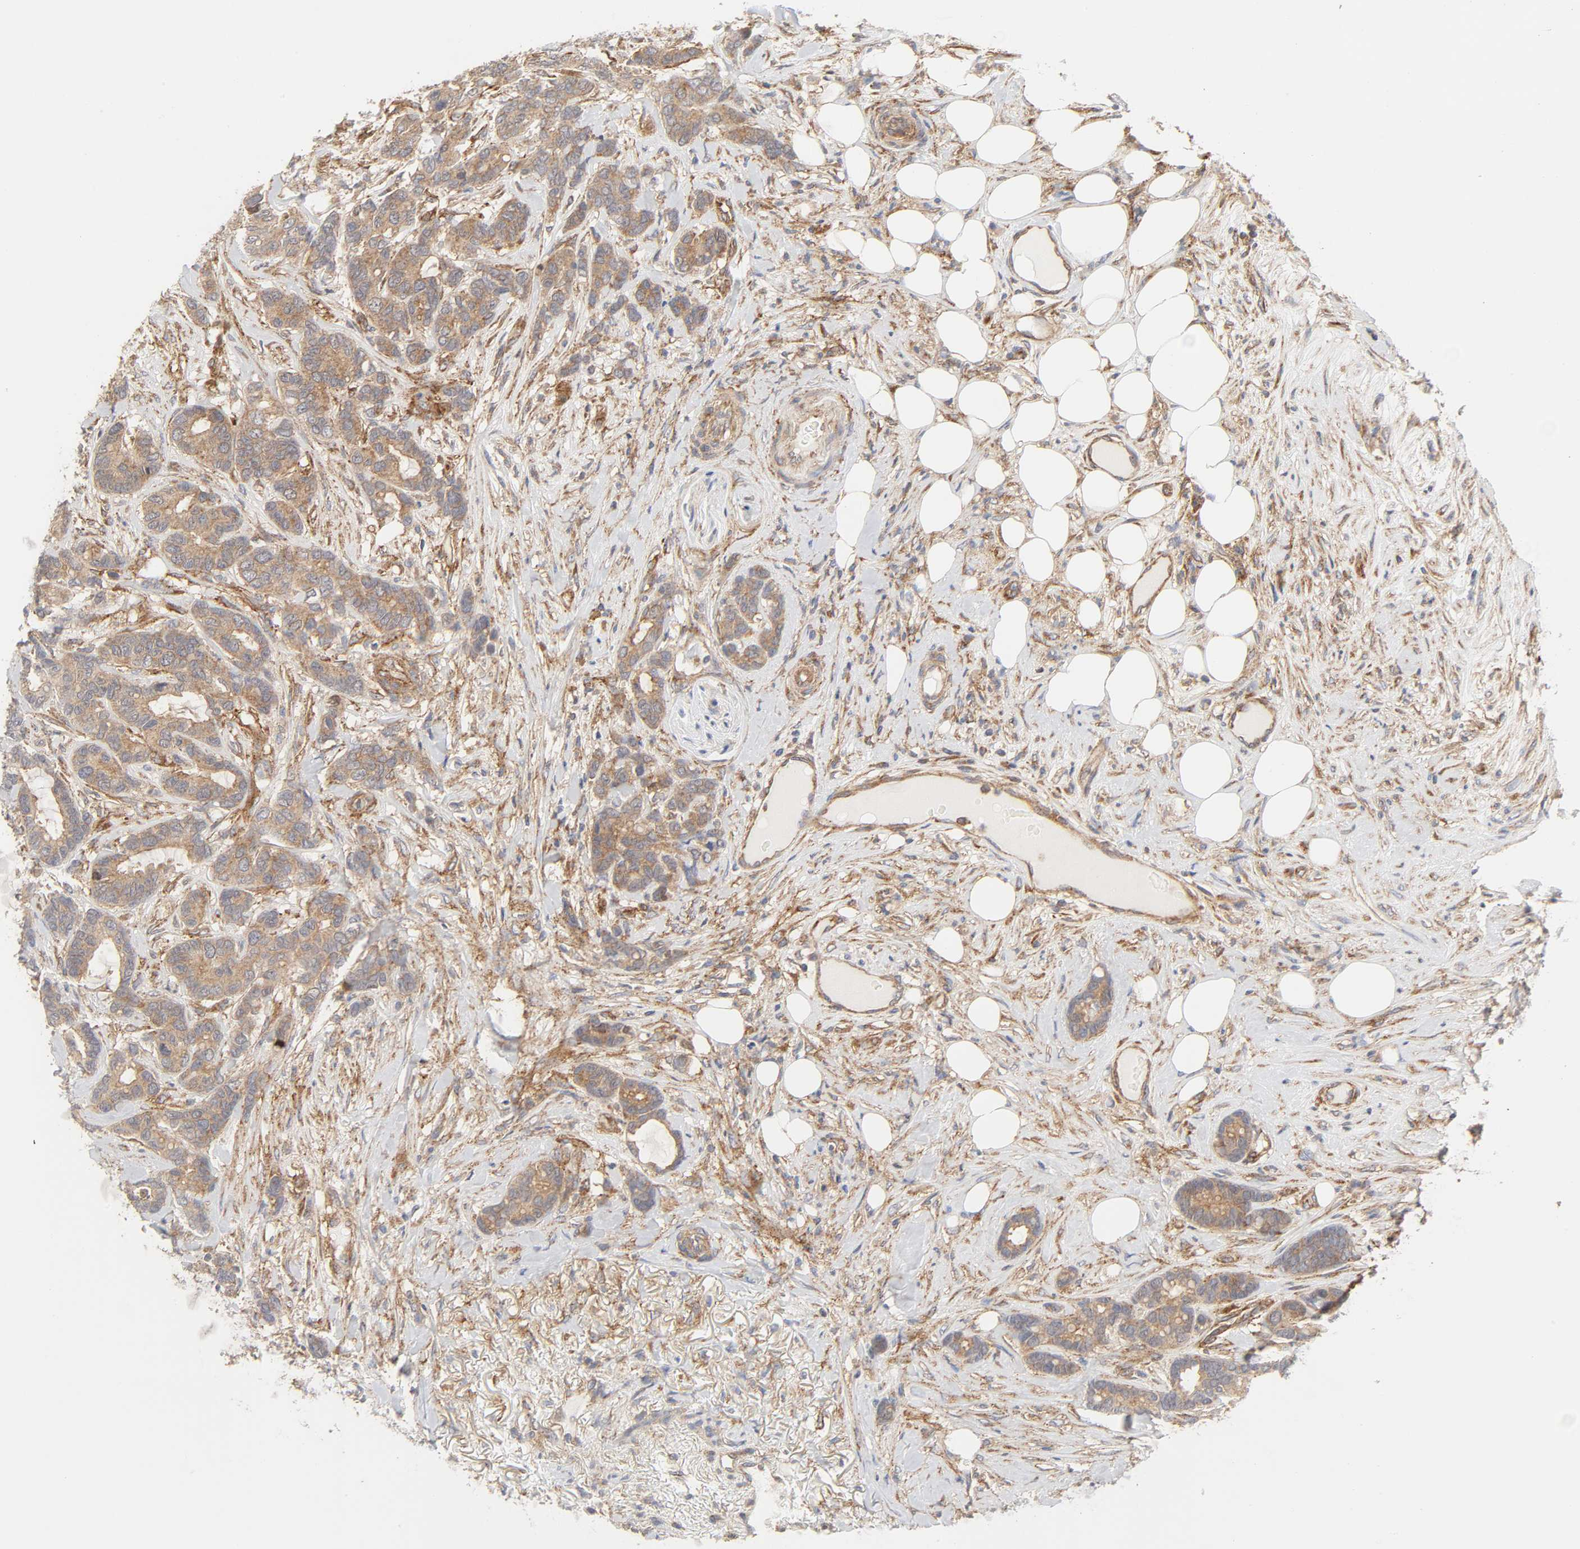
{"staining": {"intensity": "moderate", "quantity": ">75%", "location": "cytoplasmic/membranous"}, "tissue": "breast cancer", "cell_type": "Tumor cells", "image_type": "cancer", "snomed": [{"axis": "morphology", "description": "Duct carcinoma"}, {"axis": "topography", "description": "Breast"}], "caption": "Brown immunohistochemical staining in human breast invasive ductal carcinoma reveals moderate cytoplasmic/membranous expression in approximately >75% of tumor cells.", "gene": "AP2A1", "patient": {"sex": "female", "age": 87}}